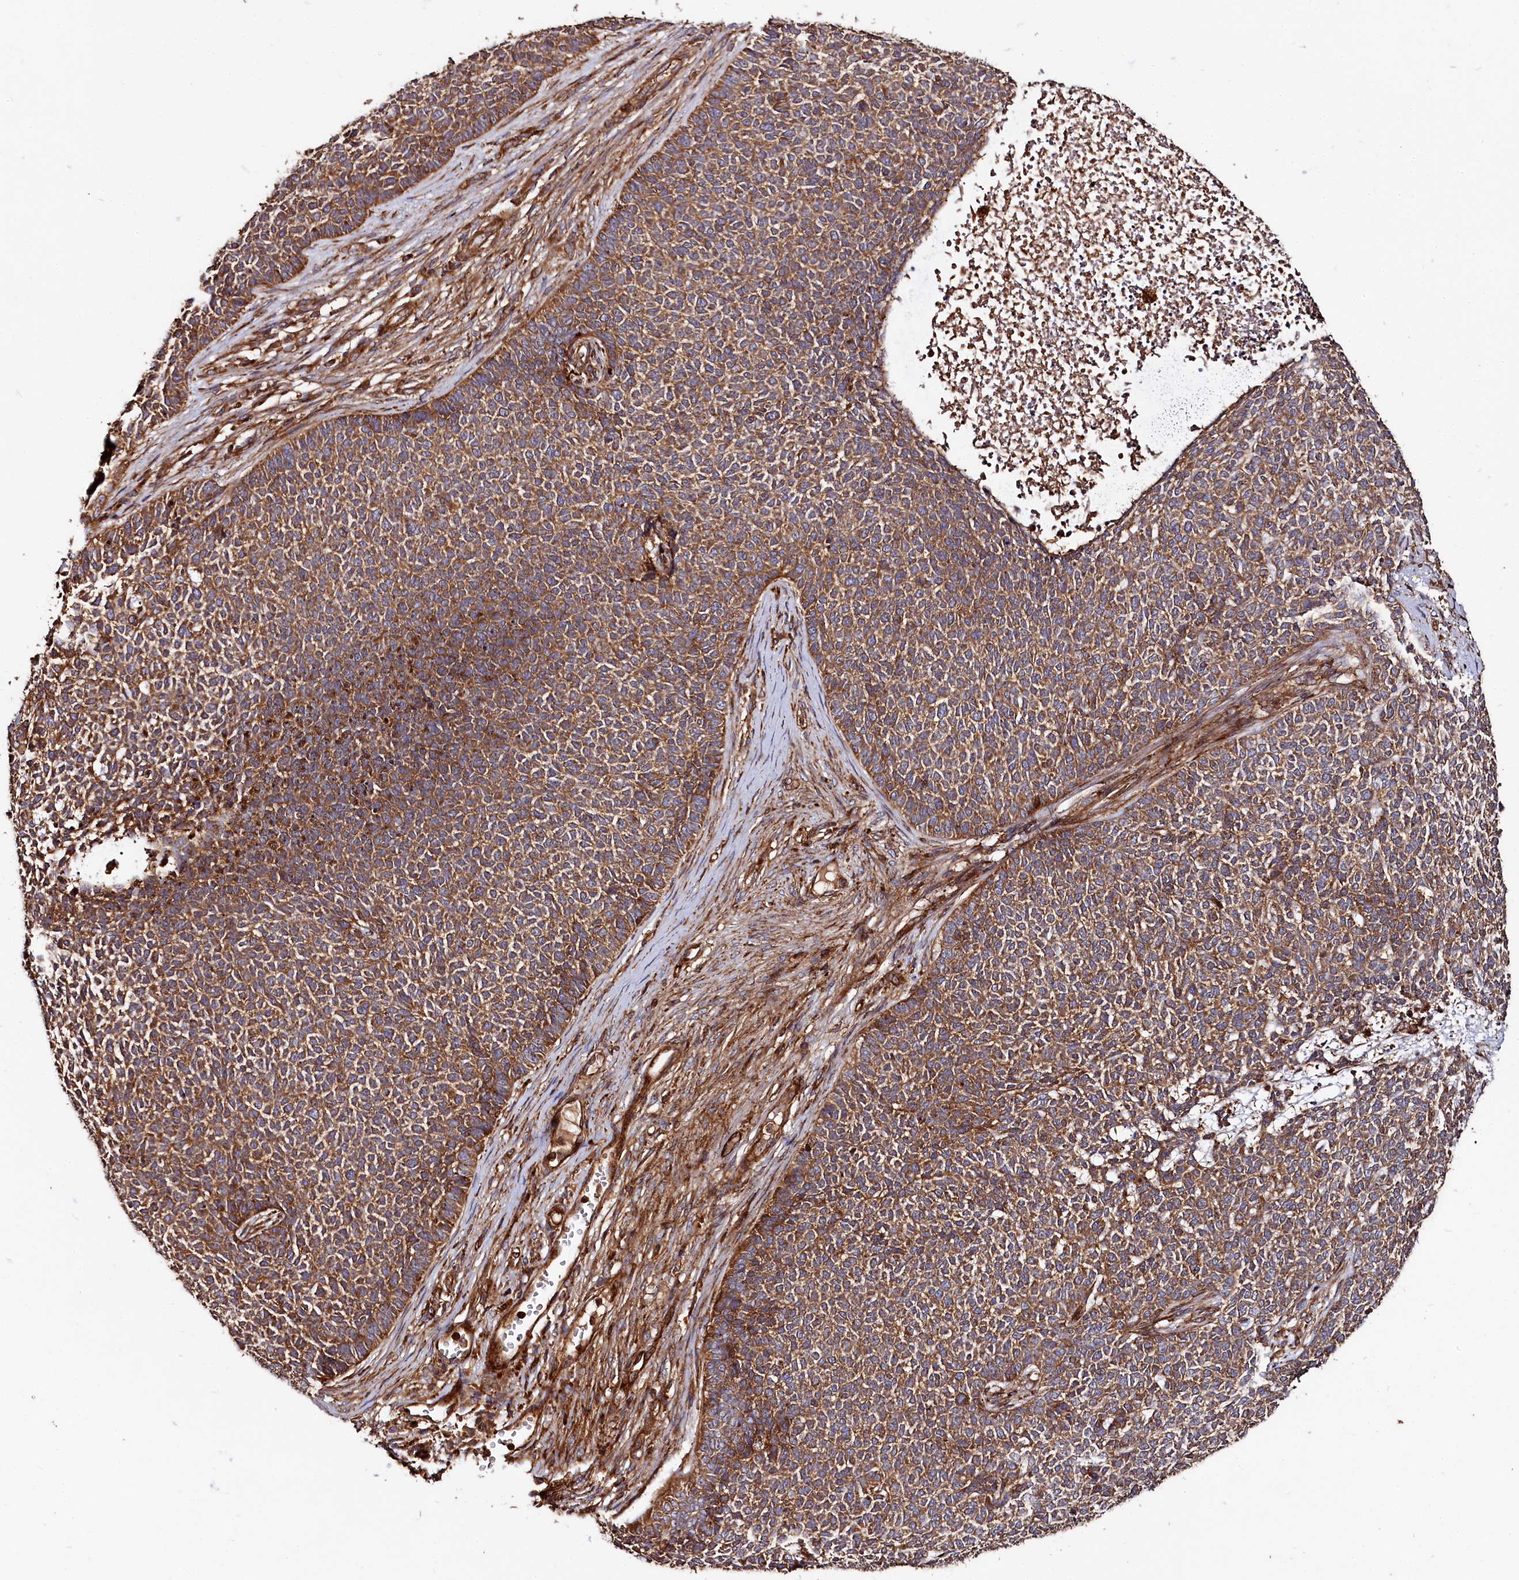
{"staining": {"intensity": "moderate", "quantity": ">75%", "location": "cytoplasmic/membranous"}, "tissue": "skin cancer", "cell_type": "Tumor cells", "image_type": "cancer", "snomed": [{"axis": "morphology", "description": "Basal cell carcinoma"}, {"axis": "topography", "description": "Skin"}], "caption": "Moderate cytoplasmic/membranous expression is identified in about >75% of tumor cells in skin basal cell carcinoma. (DAB (3,3'-diaminobenzidine) = brown stain, brightfield microscopy at high magnification).", "gene": "WDR73", "patient": {"sex": "female", "age": 84}}